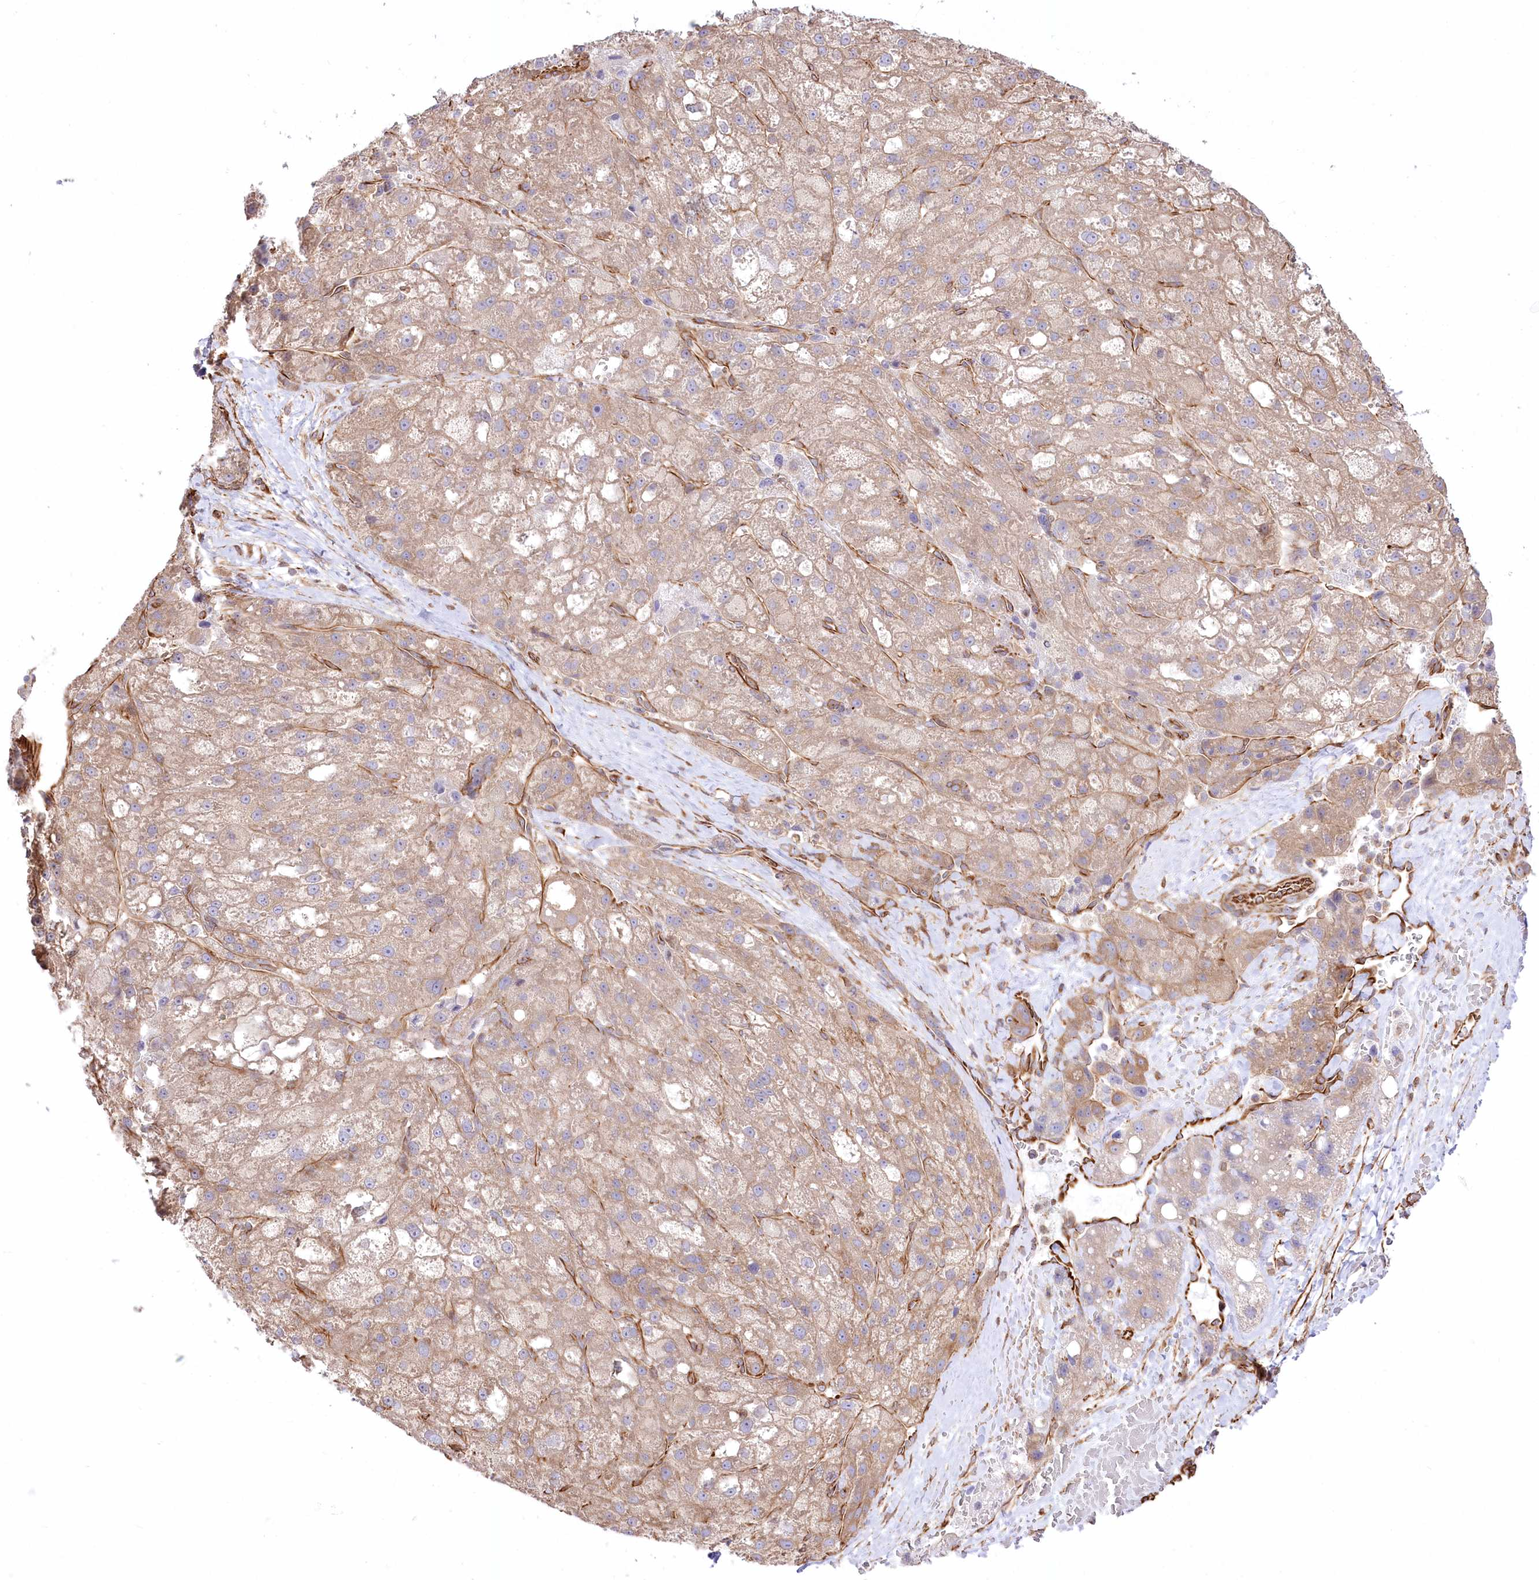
{"staining": {"intensity": "moderate", "quantity": ">75%", "location": "cytoplasmic/membranous"}, "tissue": "liver cancer", "cell_type": "Tumor cells", "image_type": "cancer", "snomed": [{"axis": "morphology", "description": "Normal tissue, NOS"}, {"axis": "morphology", "description": "Carcinoma, Hepatocellular, NOS"}, {"axis": "topography", "description": "Liver"}], "caption": "Immunohistochemistry image of neoplastic tissue: liver cancer (hepatocellular carcinoma) stained using immunohistochemistry (IHC) displays medium levels of moderate protein expression localized specifically in the cytoplasmic/membranous of tumor cells, appearing as a cytoplasmic/membranous brown color.", "gene": "TTC1", "patient": {"sex": "male", "age": 57}}